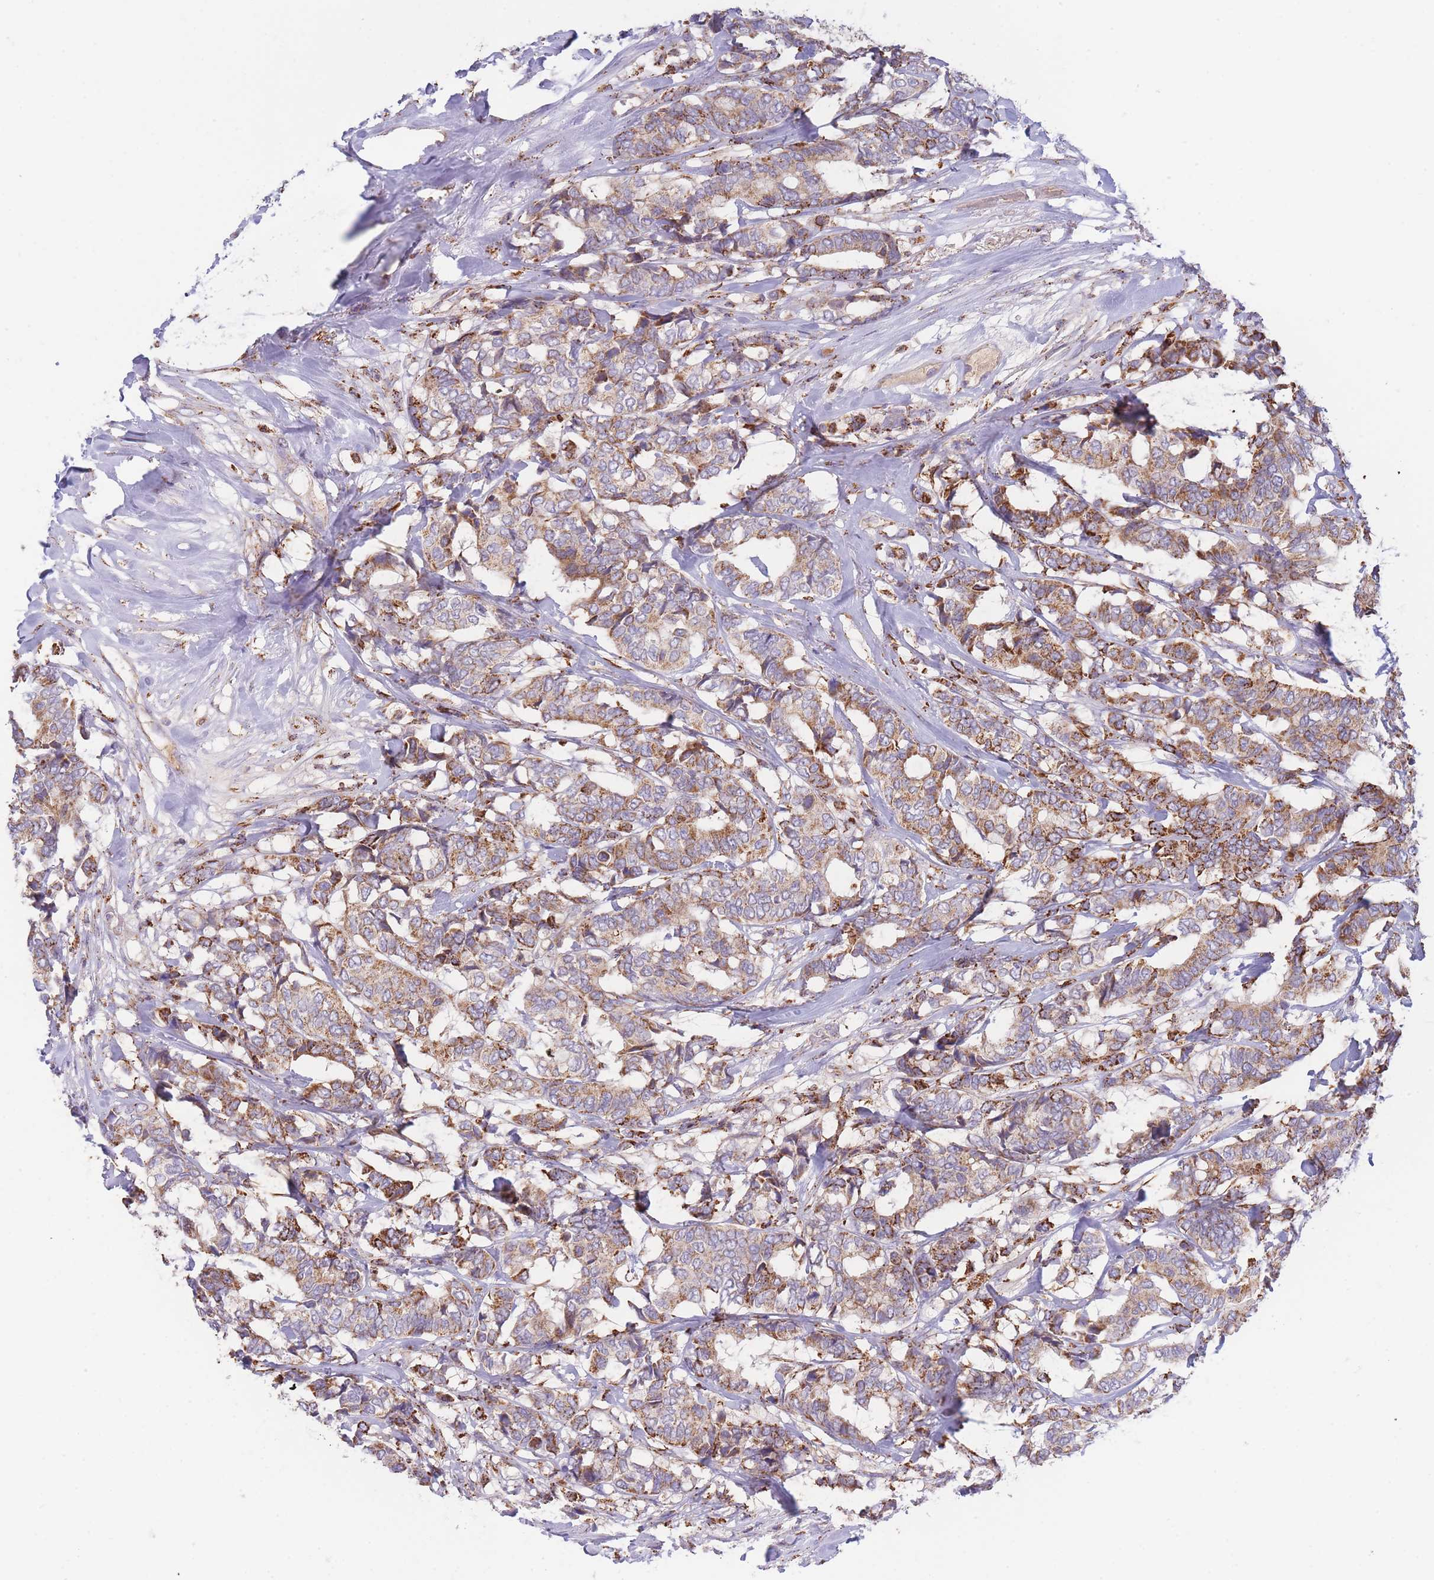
{"staining": {"intensity": "moderate", "quantity": ">75%", "location": "cytoplasmic/membranous"}, "tissue": "breast cancer", "cell_type": "Tumor cells", "image_type": "cancer", "snomed": [{"axis": "morphology", "description": "Duct carcinoma"}, {"axis": "topography", "description": "Breast"}], "caption": "IHC of breast cancer (intraductal carcinoma) exhibits medium levels of moderate cytoplasmic/membranous staining in approximately >75% of tumor cells.", "gene": "MRPL17", "patient": {"sex": "female", "age": 87}}